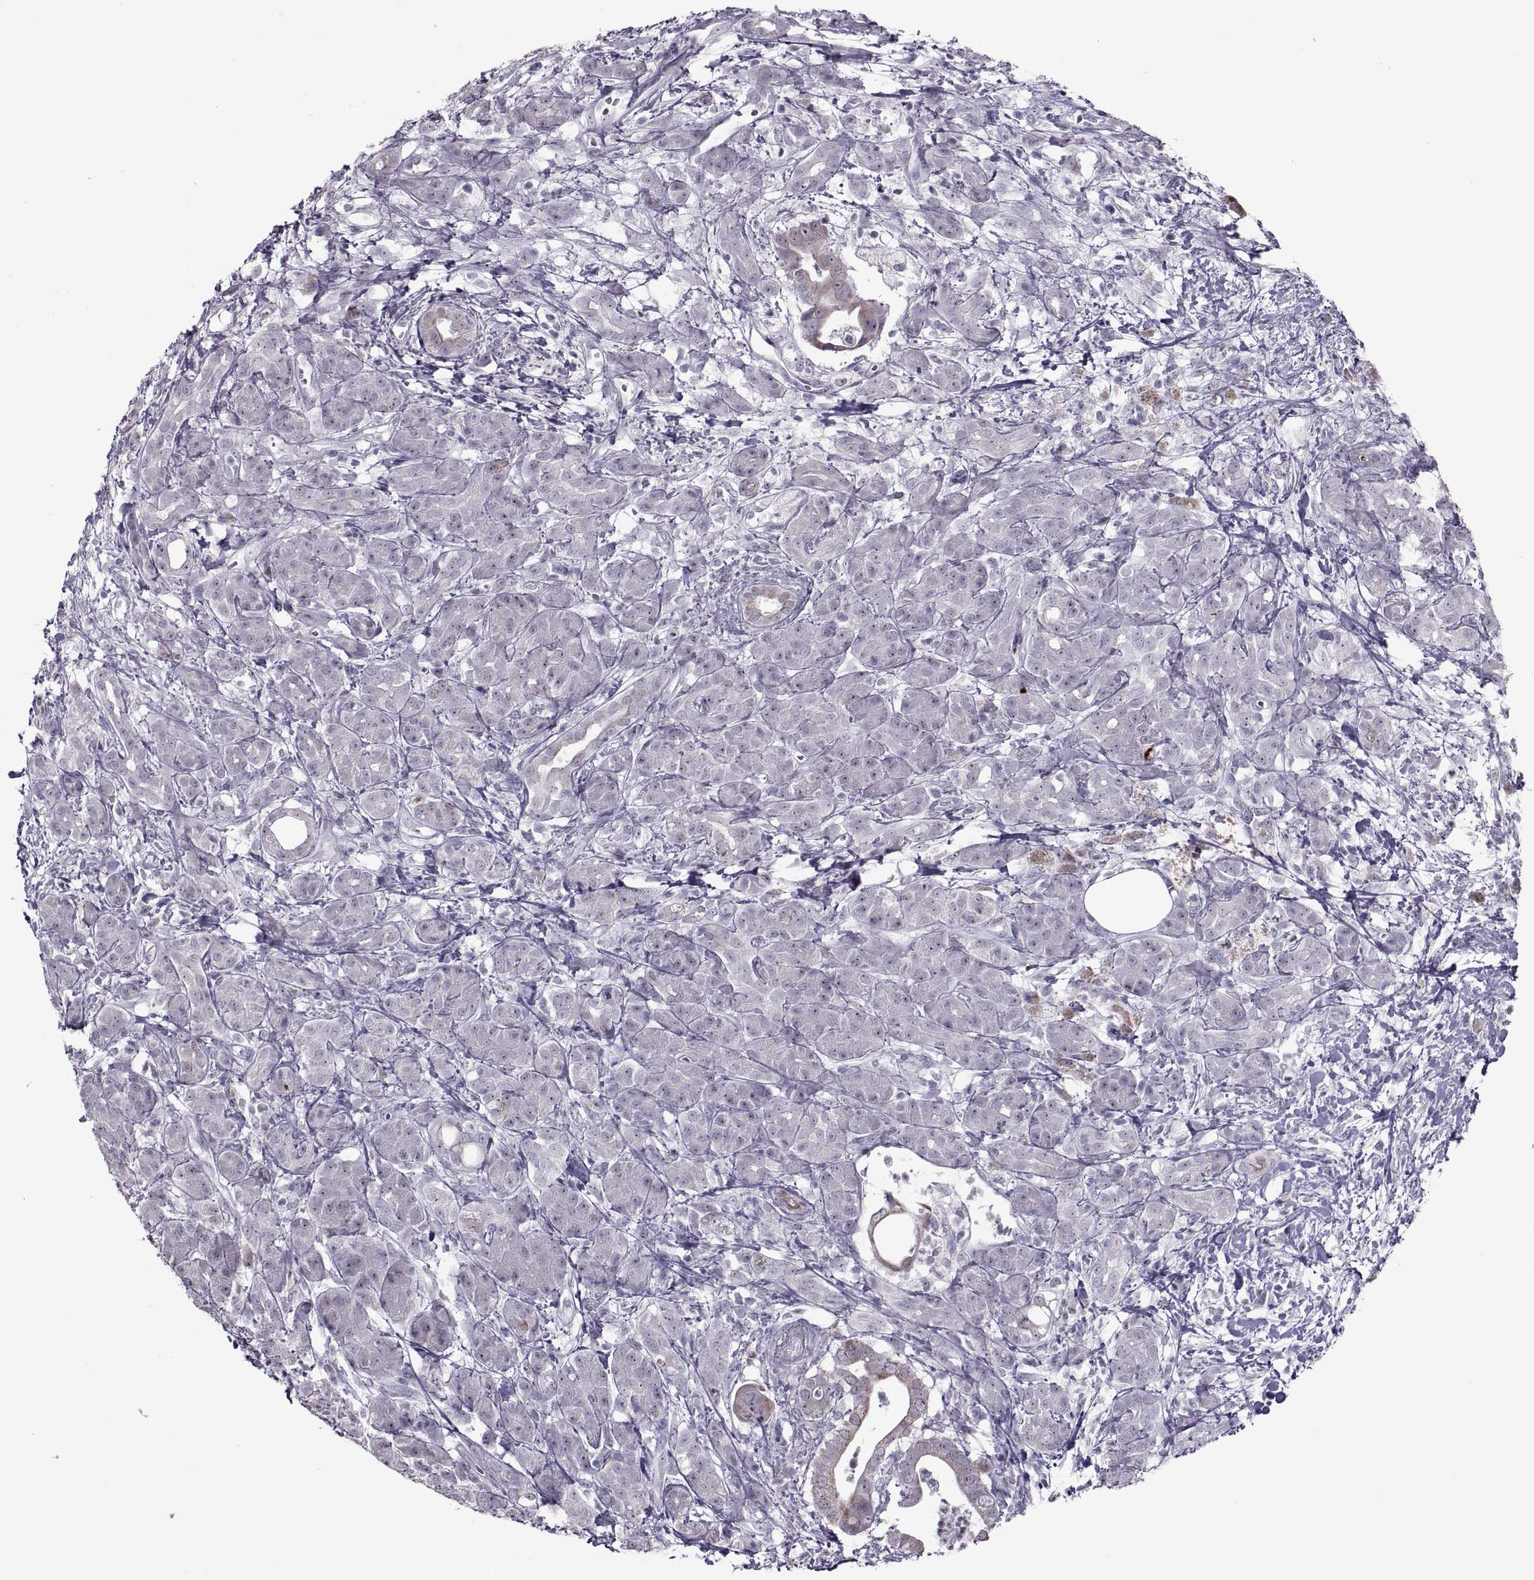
{"staining": {"intensity": "moderate", "quantity": "<25%", "location": "cytoplasmic/membranous"}, "tissue": "pancreatic cancer", "cell_type": "Tumor cells", "image_type": "cancer", "snomed": [{"axis": "morphology", "description": "Adenocarcinoma, NOS"}, {"axis": "topography", "description": "Pancreas"}], "caption": "The photomicrograph reveals immunohistochemical staining of pancreatic adenocarcinoma. There is moderate cytoplasmic/membranous positivity is identified in about <25% of tumor cells.", "gene": "ASIC2", "patient": {"sex": "male", "age": 61}}